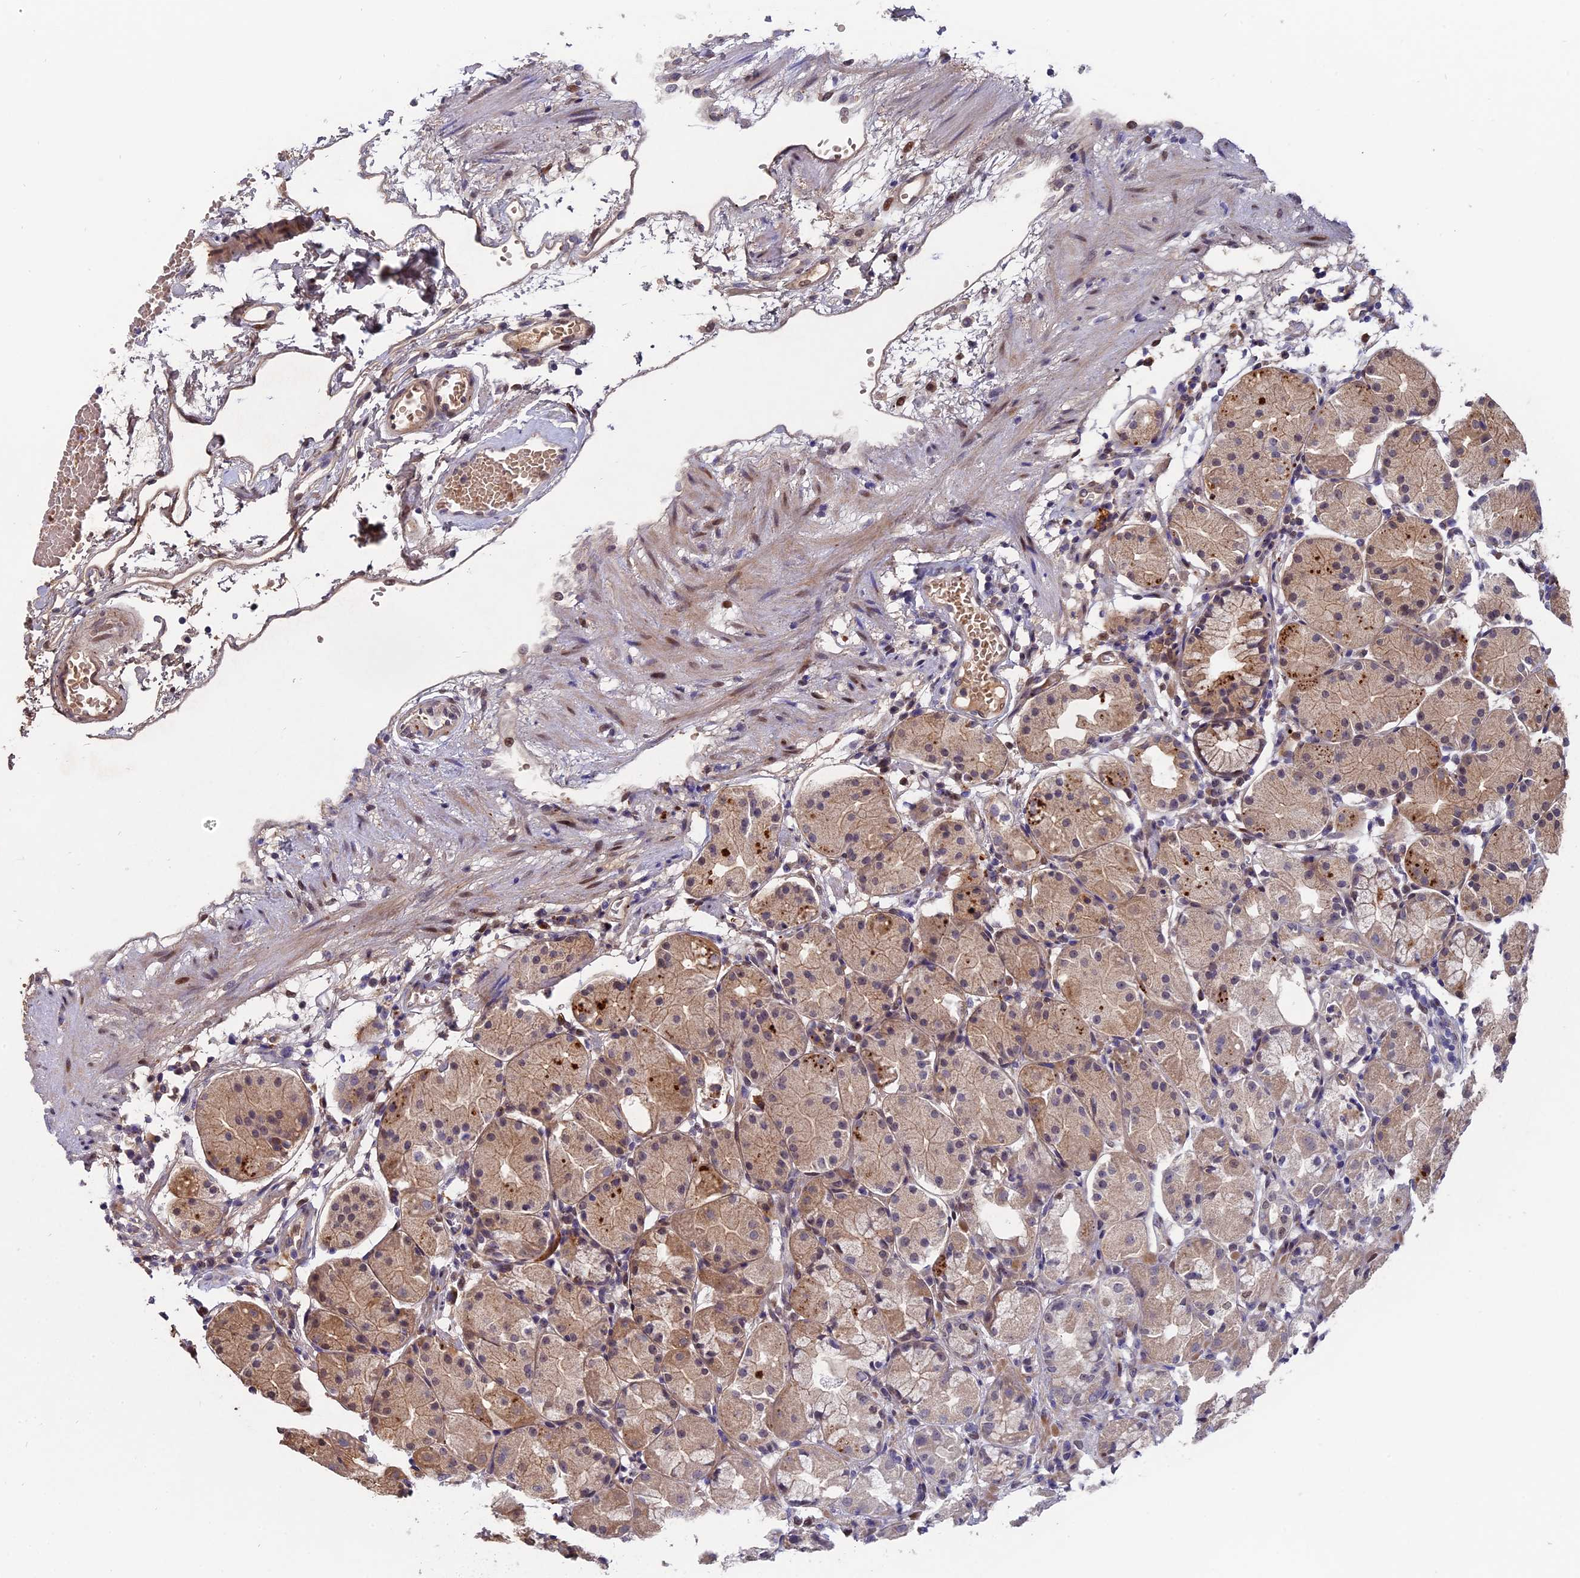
{"staining": {"intensity": "moderate", "quantity": "<25%", "location": "cytoplasmic/membranous,nuclear"}, "tissue": "stomach", "cell_type": "Glandular cells", "image_type": "normal", "snomed": [{"axis": "morphology", "description": "Normal tissue, NOS"}, {"axis": "topography", "description": "Stomach"}, {"axis": "topography", "description": "Stomach, lower"}], "caption": "This photomicrograph exhibits immunohistochemistry (IHC) staining of normal human stomach, with low moderate cytoplasmic/membranous,nuclear expression in about <25% of glandular cells.", "gene": "PYGO1", "patient": {"sex": "female", "age": 75}}